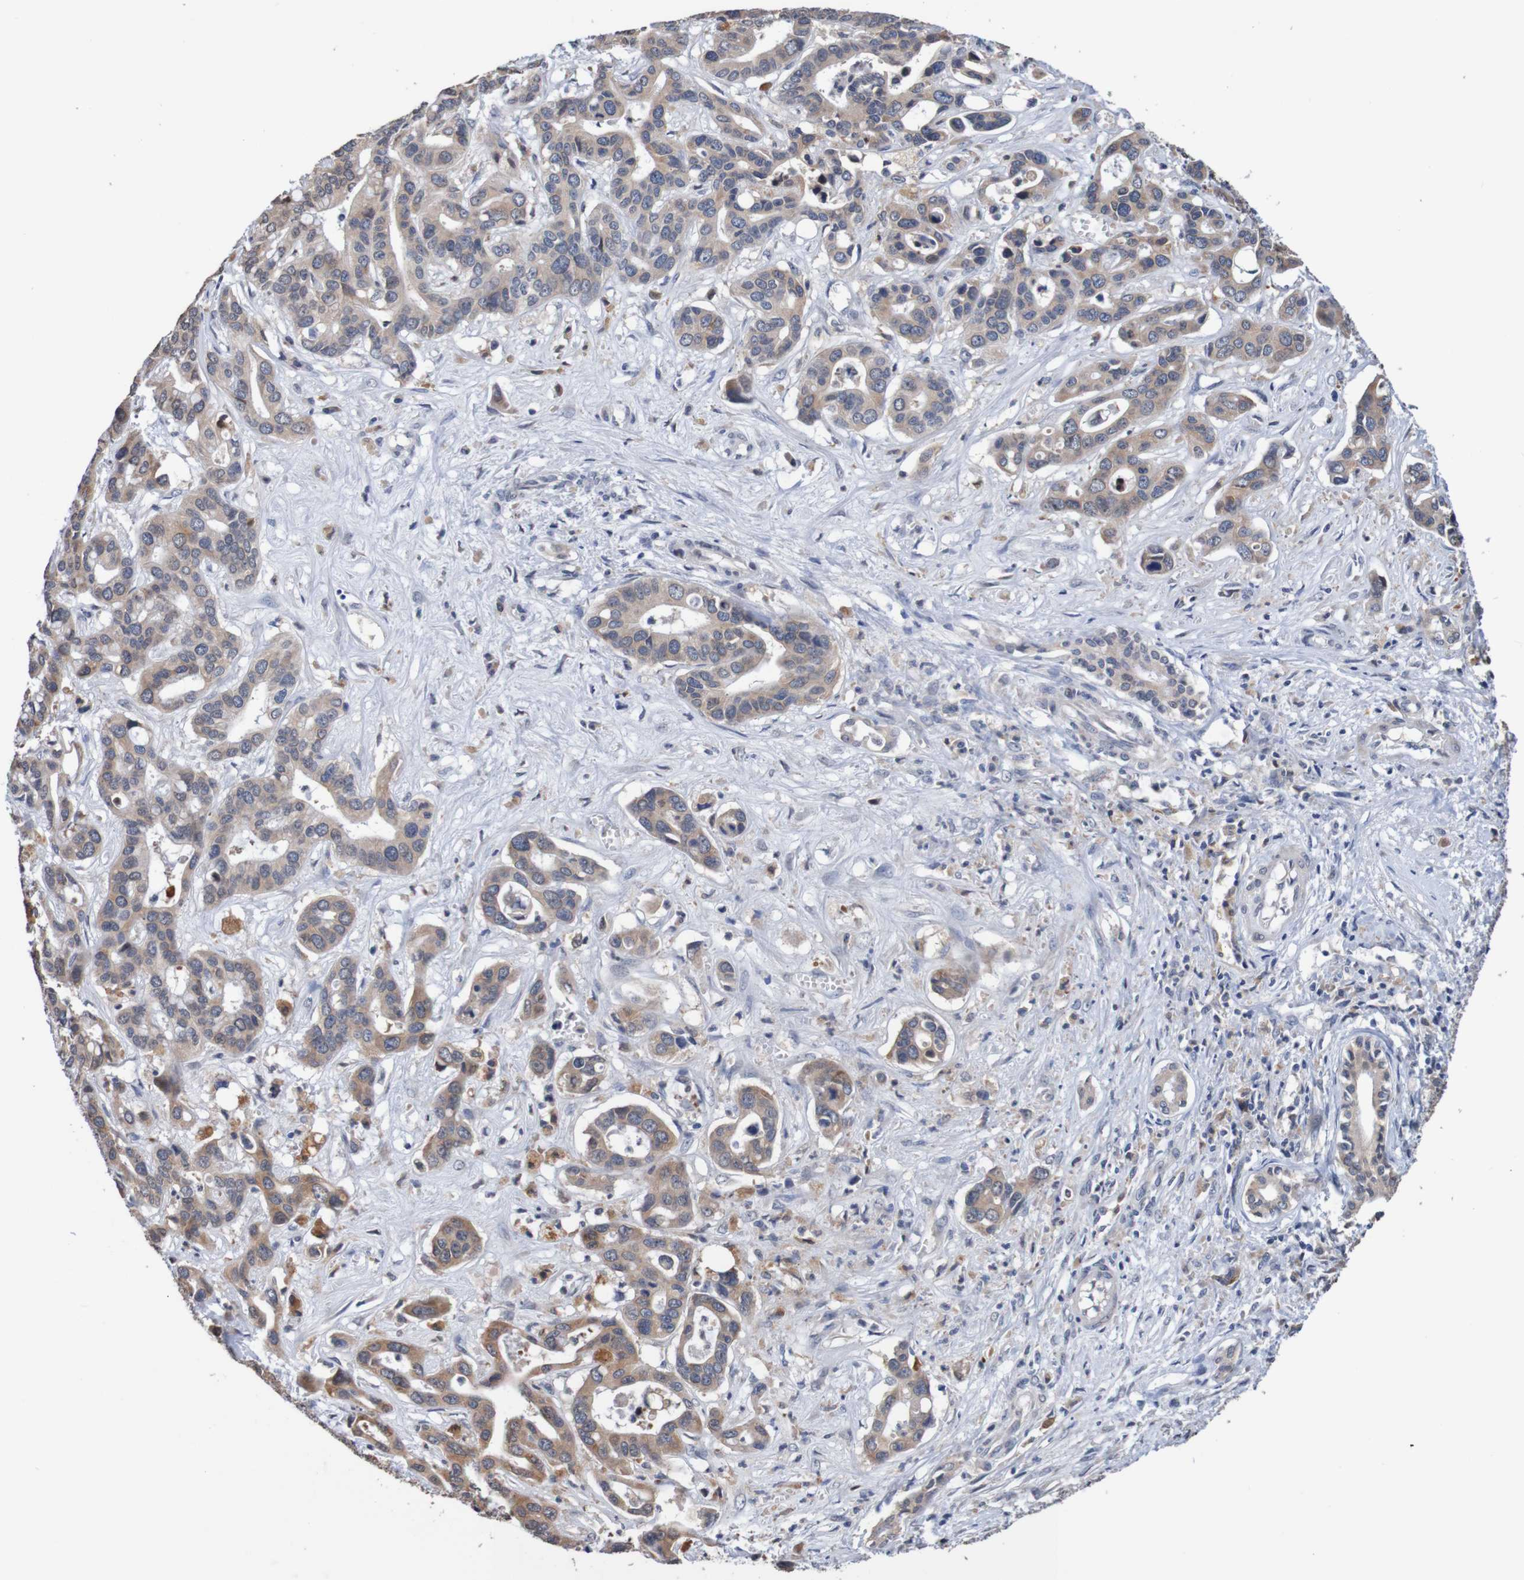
{"staining": {"intensity": "weak", "quantity": ">75%", "location": "cytoplasmic/membranous"}, "tissue": "liver cancer", "cell_type": "Tumor cells", "image_type": "cancer", "snomed": [{"axis": "morphology", "description": "Cholangiocarcinoma"}, {"axis": "topography", "description": "Liver"}], "caption": "A brown stain highlights weak cytoplasmic/membranous staining of a protein in liver cancer tumor cells. (Stains: DAB in brown, nuclei in blue, Microscopy: brightfield microscopy at high magnification).", "gene": "FIBP", "patient": {"sex": "female", "age": 65}}